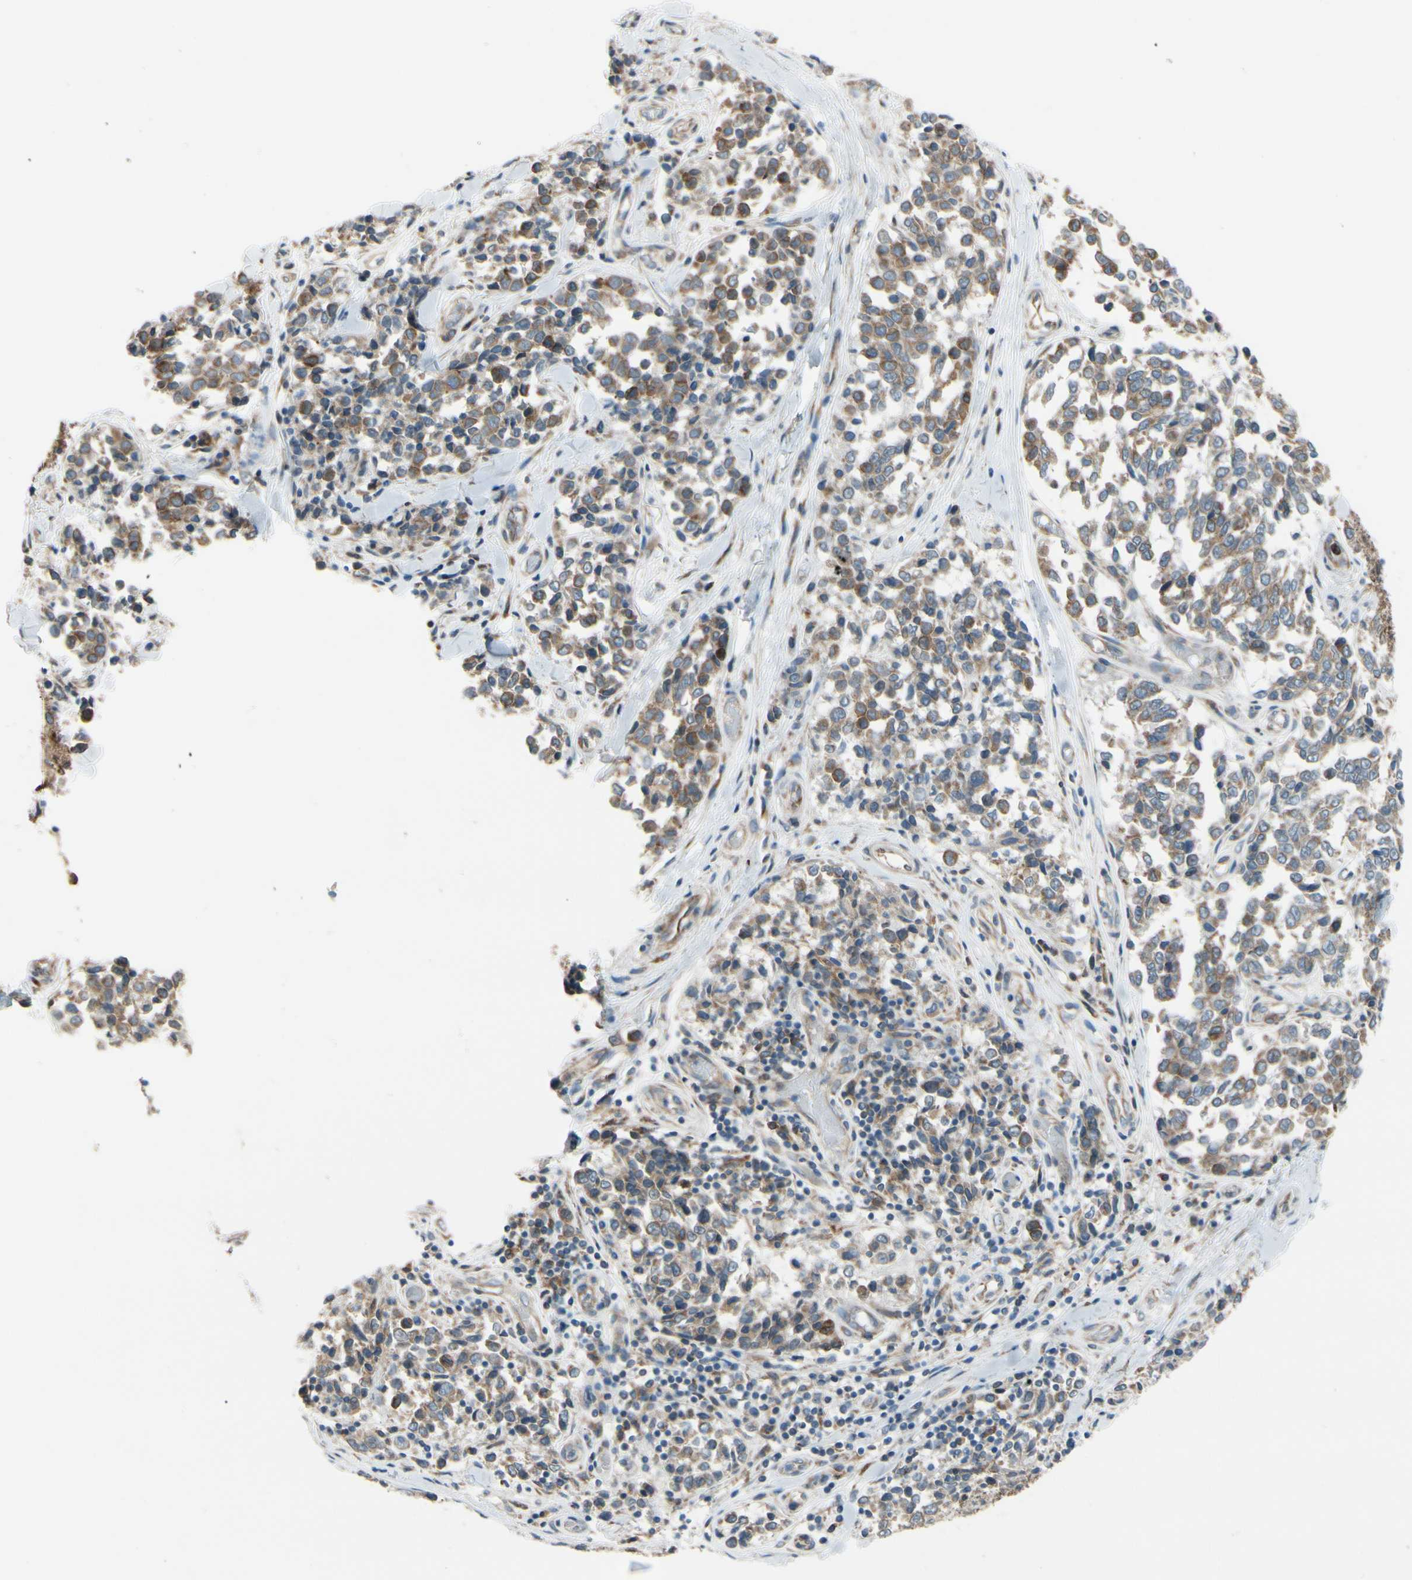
{"staining": {"intensity": "moderate", "quantity": ">75%", "location": "cytoplasmic/membranous"}, "tissue": "melanoma", "cell_type": "Tumor cells", "image_type": "cancer", "snomed": [{"axis": "morphology", "description": "Malignant melanoma, NOS"}, {"axis": "topography", "description": "Skin"}], "caption": "Protein expression analysis of human malignant melanoma reveals moderate cytoplasmic/membranous positivity in about >75% of tumor cells.", "gene": "CLCC1", "patient": {"sex": "female", "age": 64}}